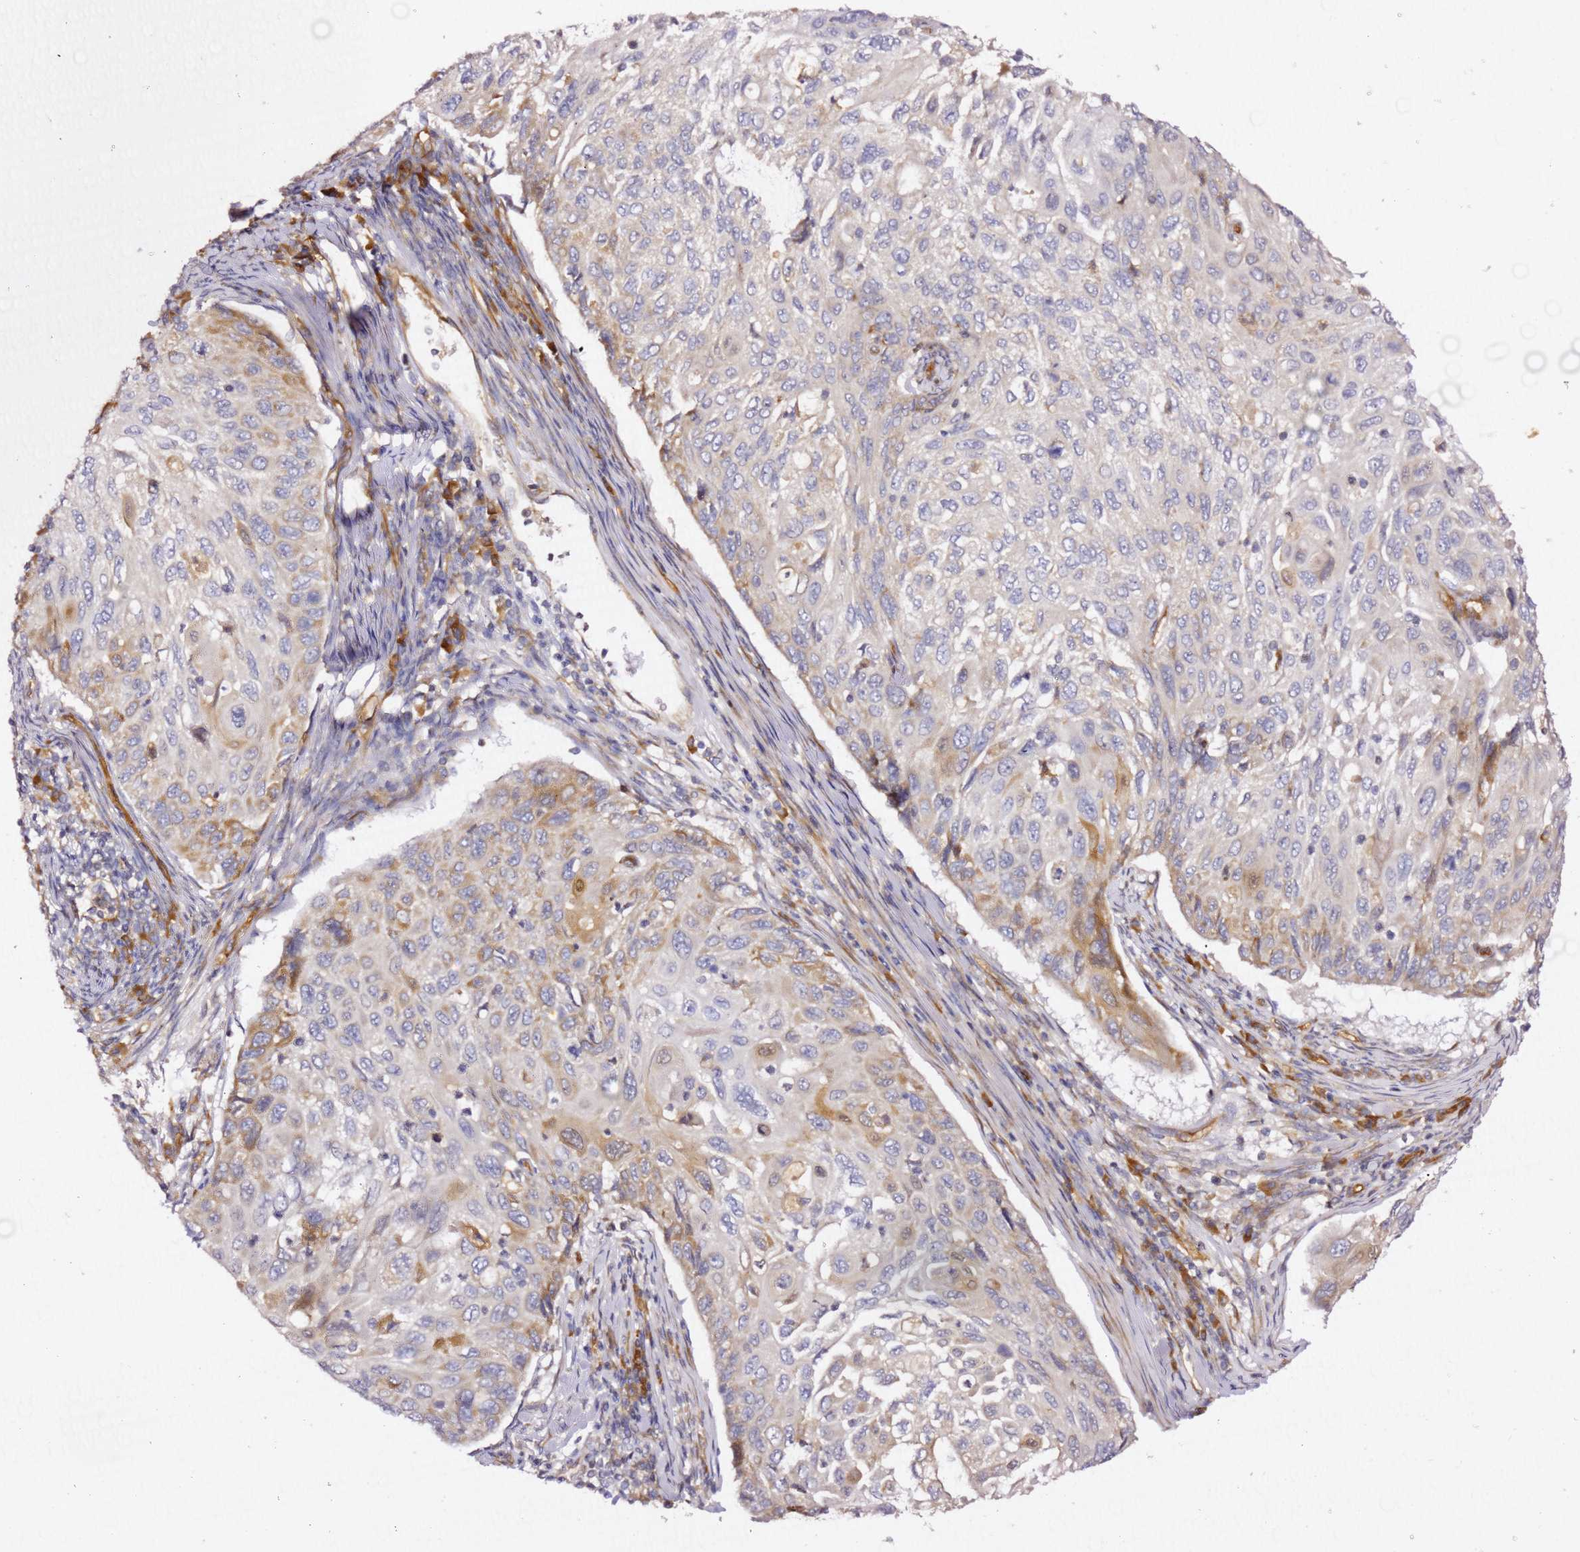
{"staining": {"intensity": "weak", "quantity": "<25%", "location": "cytoplasmic/membranous"}, "tissue": "cervical cancer", "cell_type": "Tumor cells", "image_type": "cancer", "snomed": [{"axis": "morphology", "description": "Squamous cell carcinoma, NOS"}, {"axis": "topography", "description": "Cervix"}], "caption": "There is no significant positivity in tumor cells of cervical cancer.", "gene": "KIF7", "patient": {"sex": "female", "age": 70}}